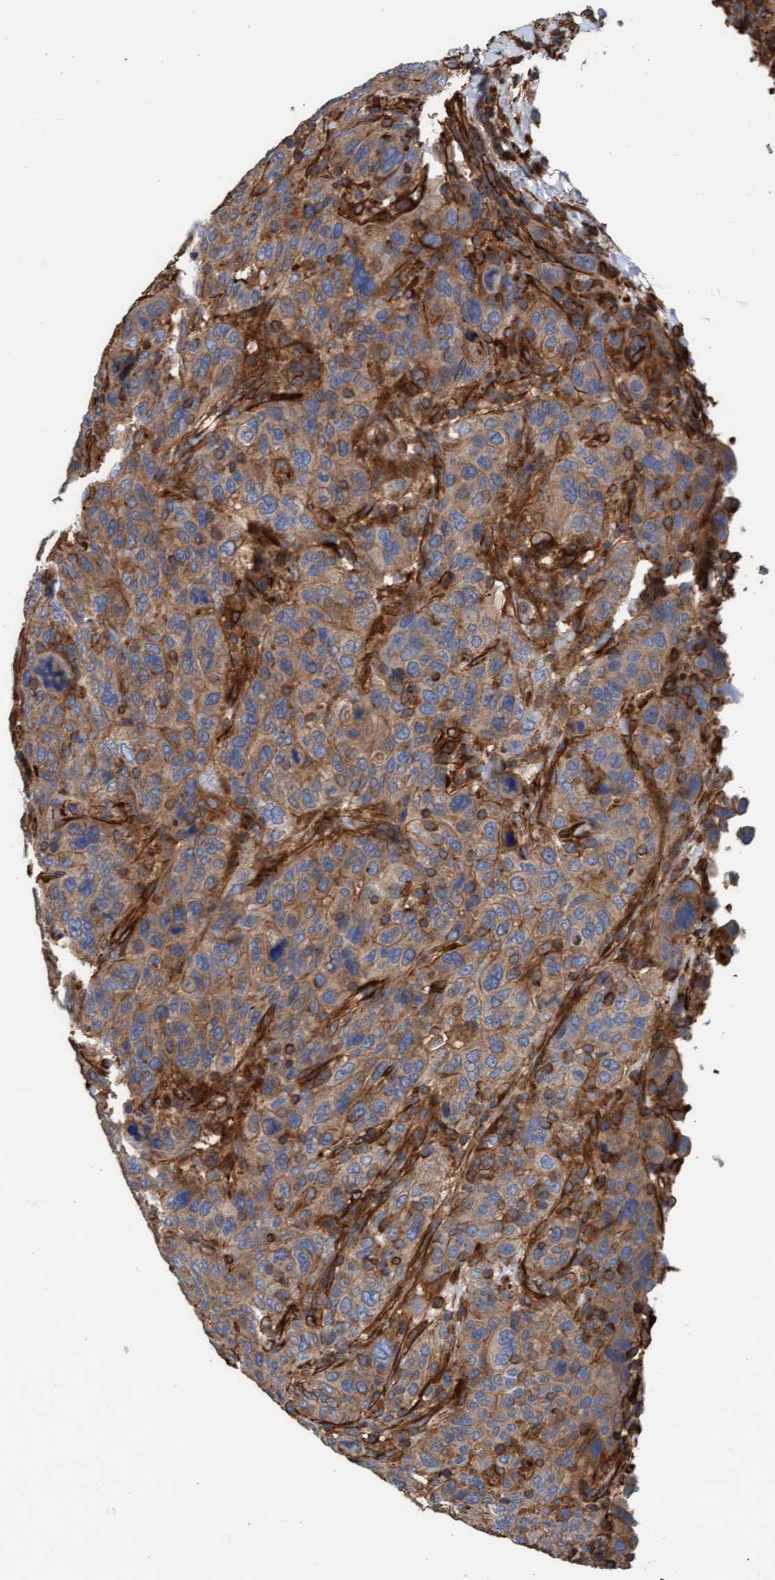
{"staining": {"intensity": "moderate", "quantity": ">75%", "location": "cytoplasmic/membranous"}, "tissue": "breast cancer", "cell_type": "Tumor cells", "image_type": "cancer", "snomed": [{"axis": "morphology", "description": "Duct carcinoma"}, {"axis": "topography", "description": "Breast"}], "caption": "The photomicrograph shows a brown stain indicating the presence of a protein in the cytoplasmic/membranous of tumor cells in infiltrating ductal carcinoma (breast).", "gene": "STXBP4", "patient": {"sex": "female", "age": 37}}